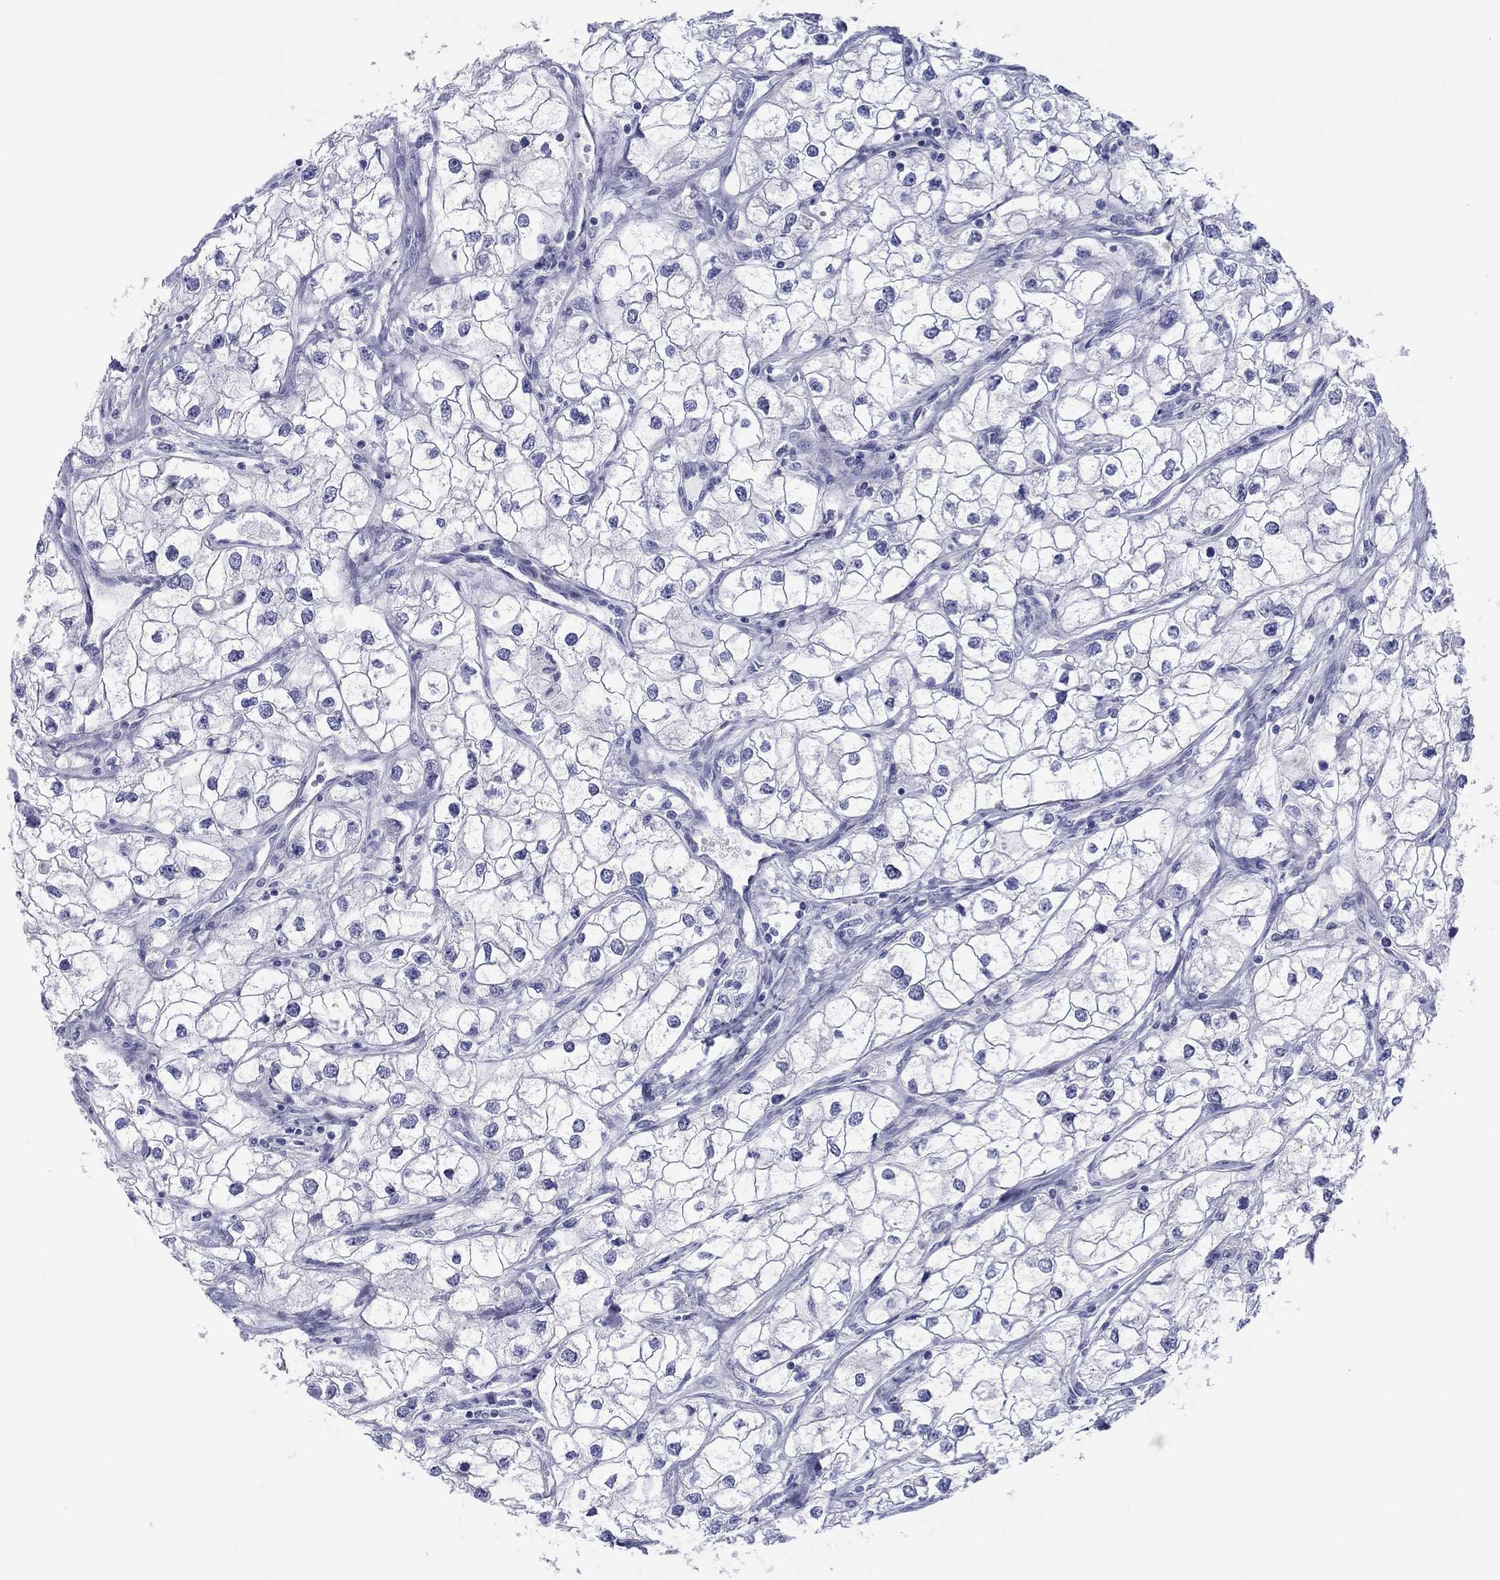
{"staining": {"intensity": "negative", "quantity": "none", "location": "none"}, "tissue": "renal cancer", "cell_type": "Tumor cells", "image_type": "cancer", "snomed": [{"axis": "morphology", "description": "Adenocarcinoma, NOS"}, {"axis": "topography", "description": "Kidney"}], "caption": "The immunohistochemistry histopathology image has no significant staining in tumor cells of adenocarcinoma (renal) tissue.", "gene": "ERICH3", "patient": {"sex": "male", "age": 59}}